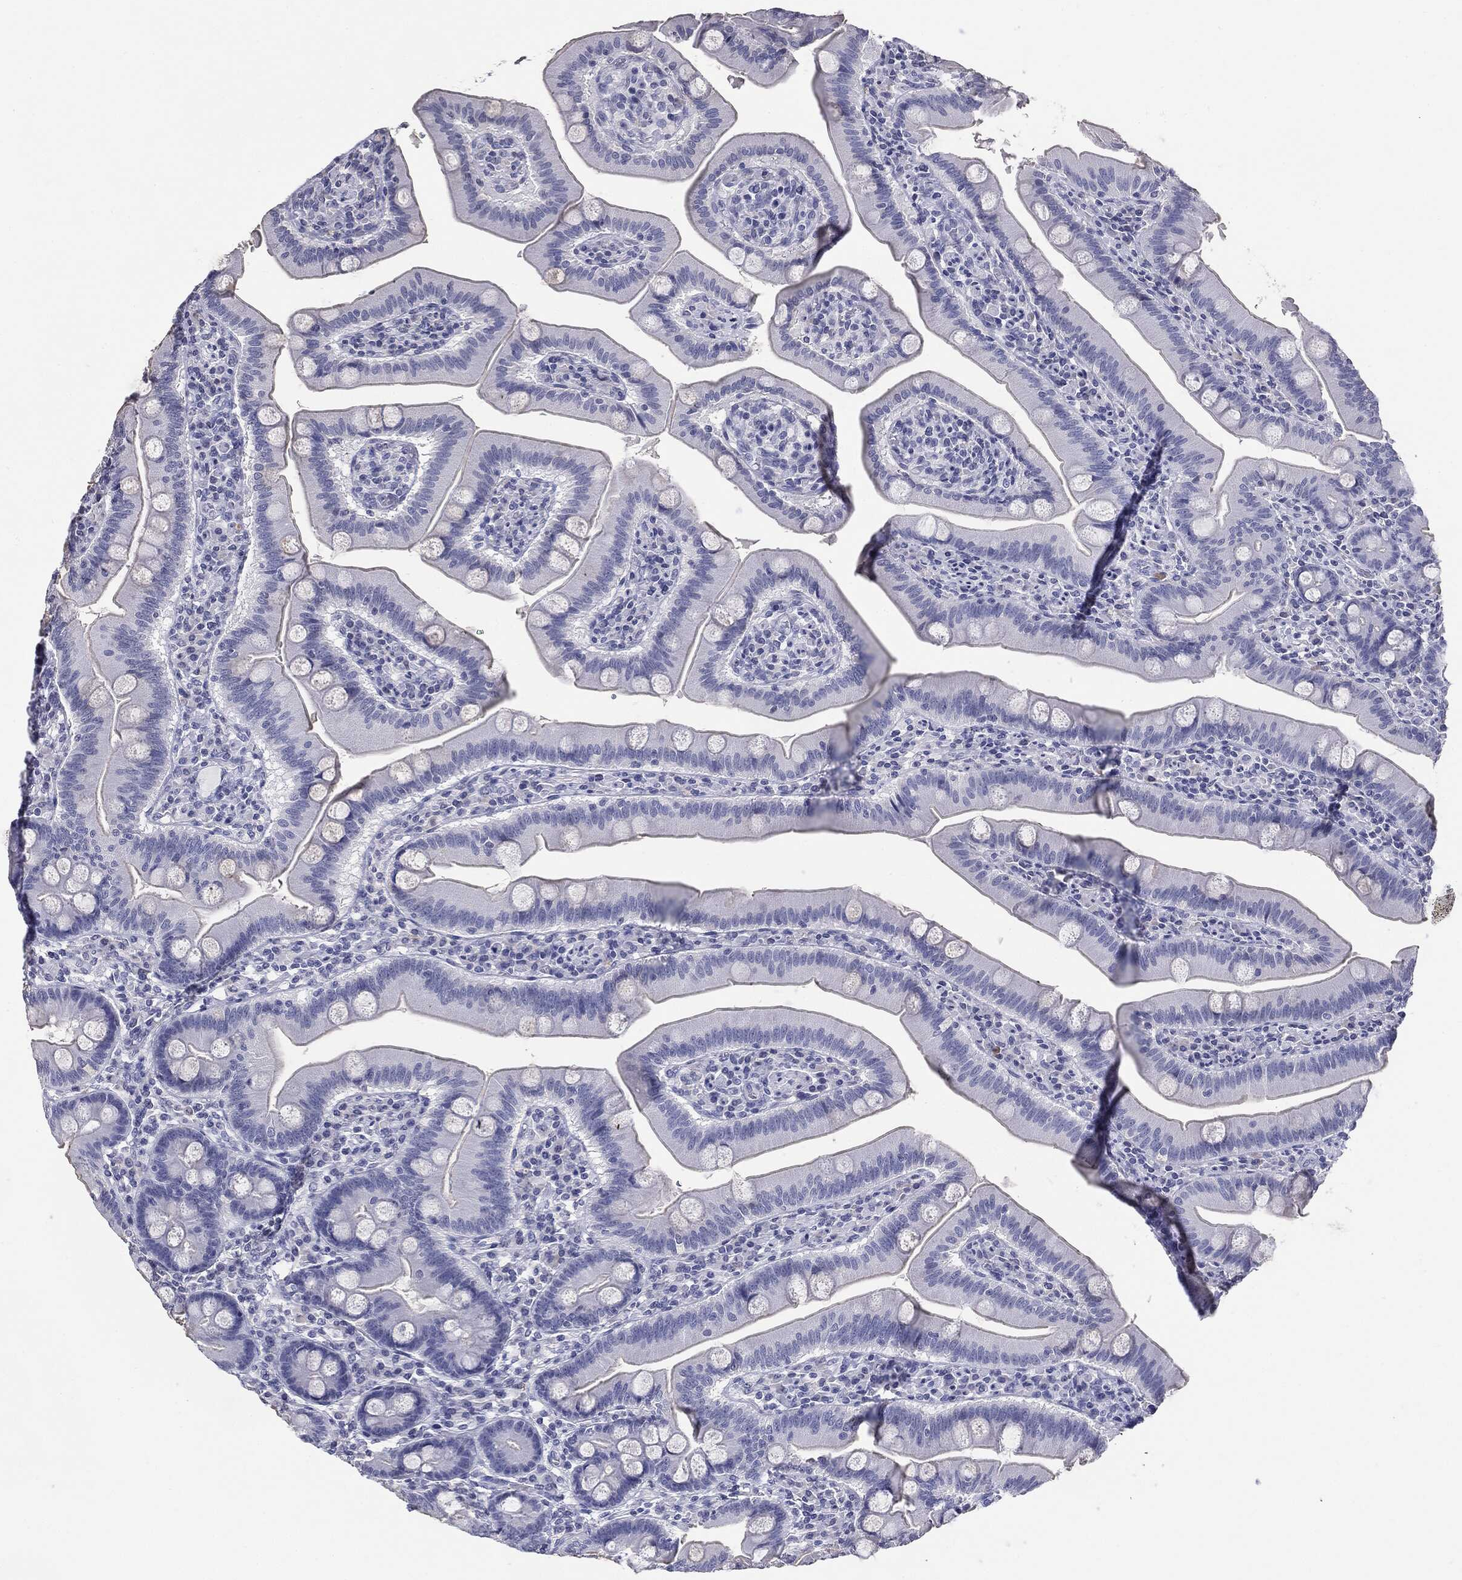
{"staining": {"intensity": "negative", "quantity": "none", "location": "none"}, "tissue": "duodenum", "cell_type": "Glandular cells", "image_type": "normal", "snomed": [{"axis": "morphology", "description": "Normal tissue, NOS"}, {"axis": "topography", "description": "Duodenum"}], "caption": "Glandular cells are negative for protein expression in unremarkable human duodenum. Brightfield microscopy of IHC stained with DAB (3,3'-diaminobenzidine) (brown) and hematoxylin (blue), captured at high magnification.", "gene": "SERPINB4", "patient": {"sex": "male", "age": 59}}